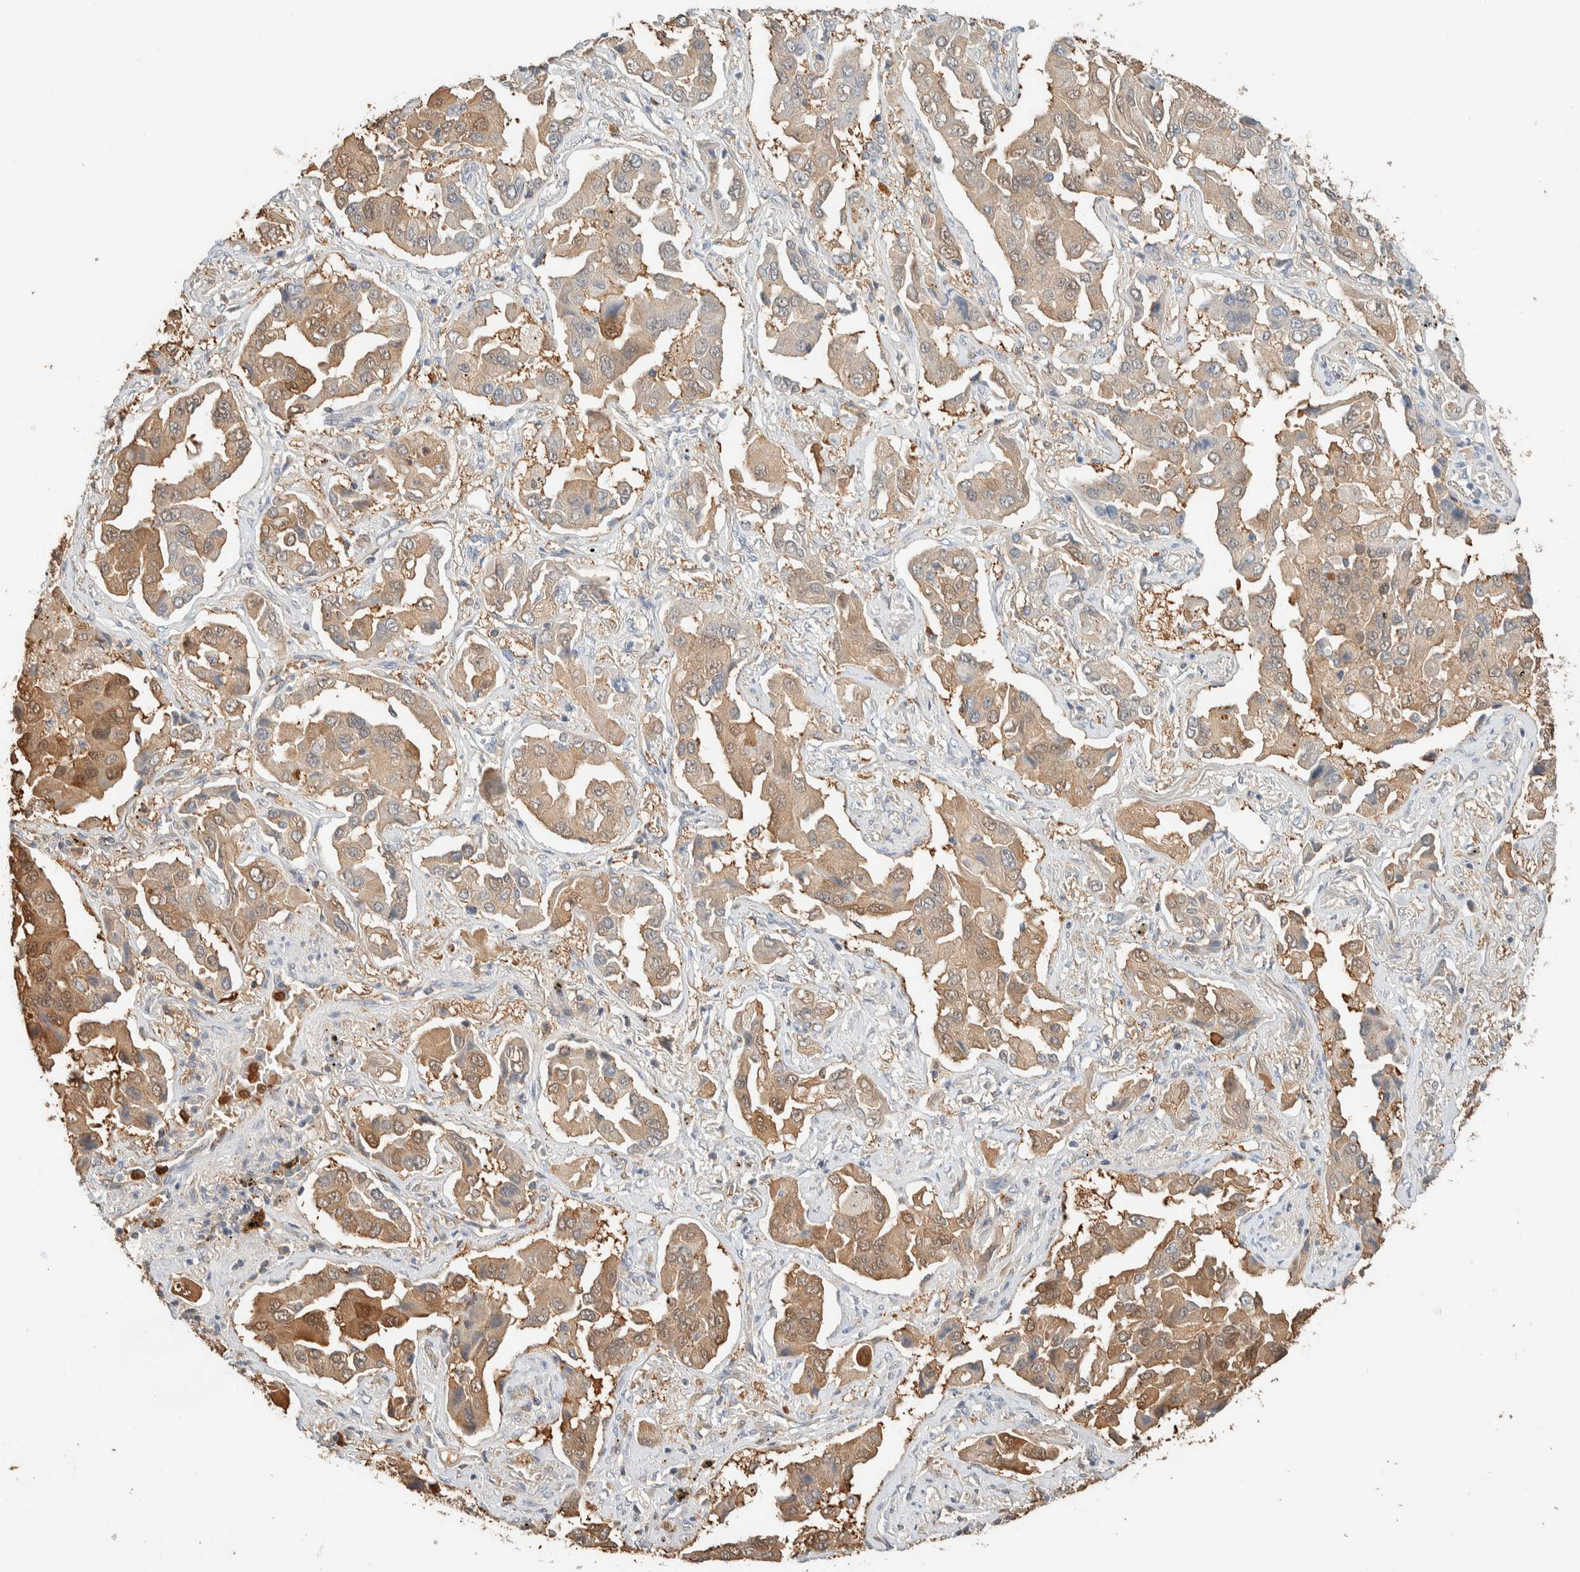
{"staining": {"intensity": "weak", "quantity": "25%-75%", "location": "cytoplasmic/membranous,nuclear"}, "tissue": "lung cancer", "cell_type": "Tumor cells", "image_type": "cancer", "snomed": [{"axis": "morphology", "description": "Adenocarcinoma, NOS"}, {"axis": "topography", "description": "Lung"}], "caption": "Immunohistochemistry (IHC) of human lung cancer displays low levels of weak cytoplasmic/membranous and nuclear expression in approximately 25%-75% of tumor cells.", "gene": "SETD4", "patient": {"sex": "female", "age": 65}}